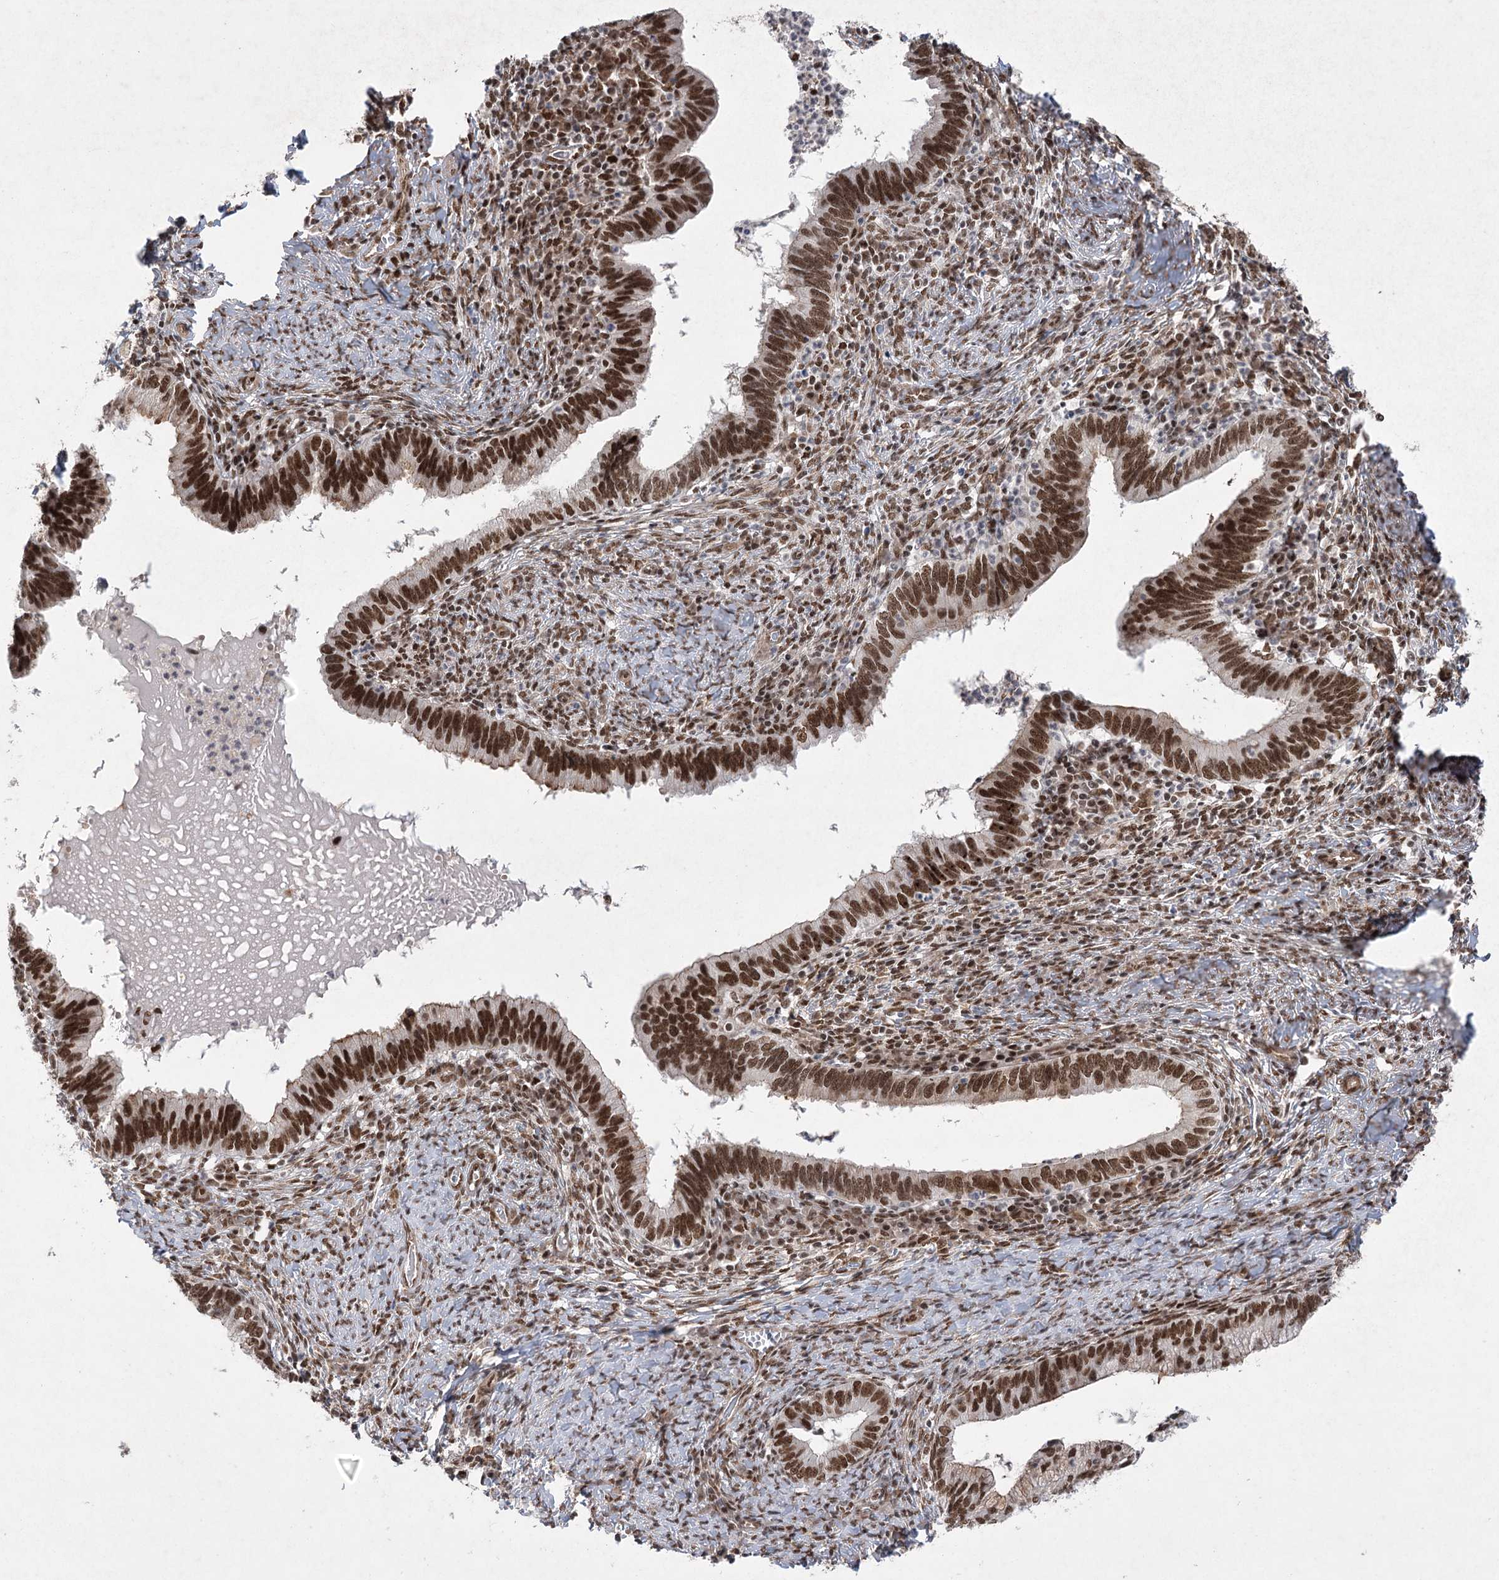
{"staining": {"intensity": "strong", "quantity": ">75%", "location": "nuclear"}, "tissue": "cervical cancer", "cell_type": "Tumor cells", "image_type": "cancer", "snomed": [{"axis": "morphology", "description": "Adenocarcinoma, NOS"}, {"axis": "topography", "description": "Cervix"}], "caption": "The micrograph displays staining of cervical adenocarcinoma, revealing strong nuclear protein positivity (brown color) within tumor cells.", "gene": "ZCCHC8", "patient": {"sex": "female", "age": 36}}